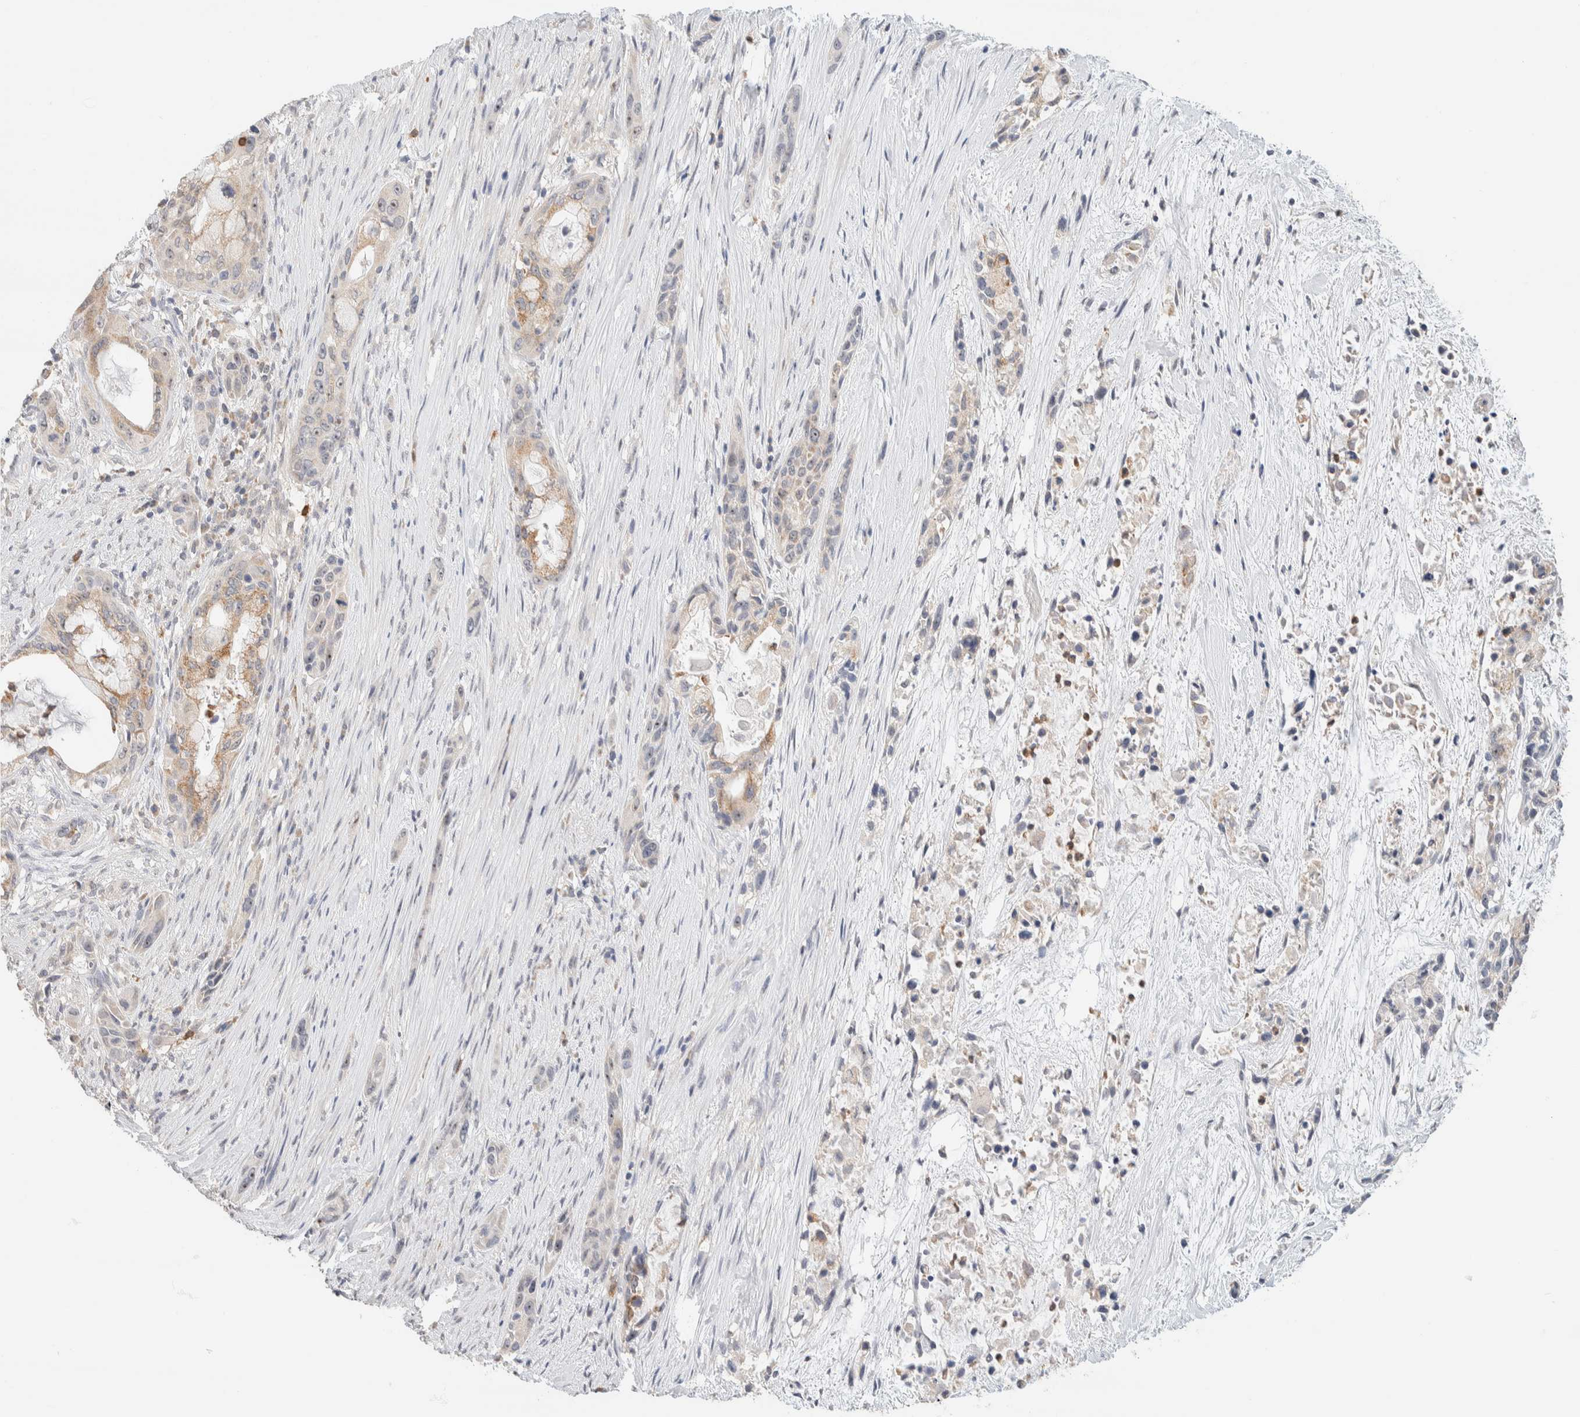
{"staining": {"intensity": "moderate", "quantity": ">75%", "location": "cytoplasmic/membranous"}, "tissue": "pancreatic cancer", "cell_type": "Tumor cells", "image_type": "cancer", "snomed": [{"axis": "morphology", "description": "Adenocarcinoma, NOS"}, {"axis": "topography", "description": "Pancreas"}], "caption": "Tumor cells display medium levels of moderate cytoplasmic/membranous expression in about >75% of cells in pancreatic cancer.", "gene": "HDHD3", "patient": {"sex": "male", "age": 53}}